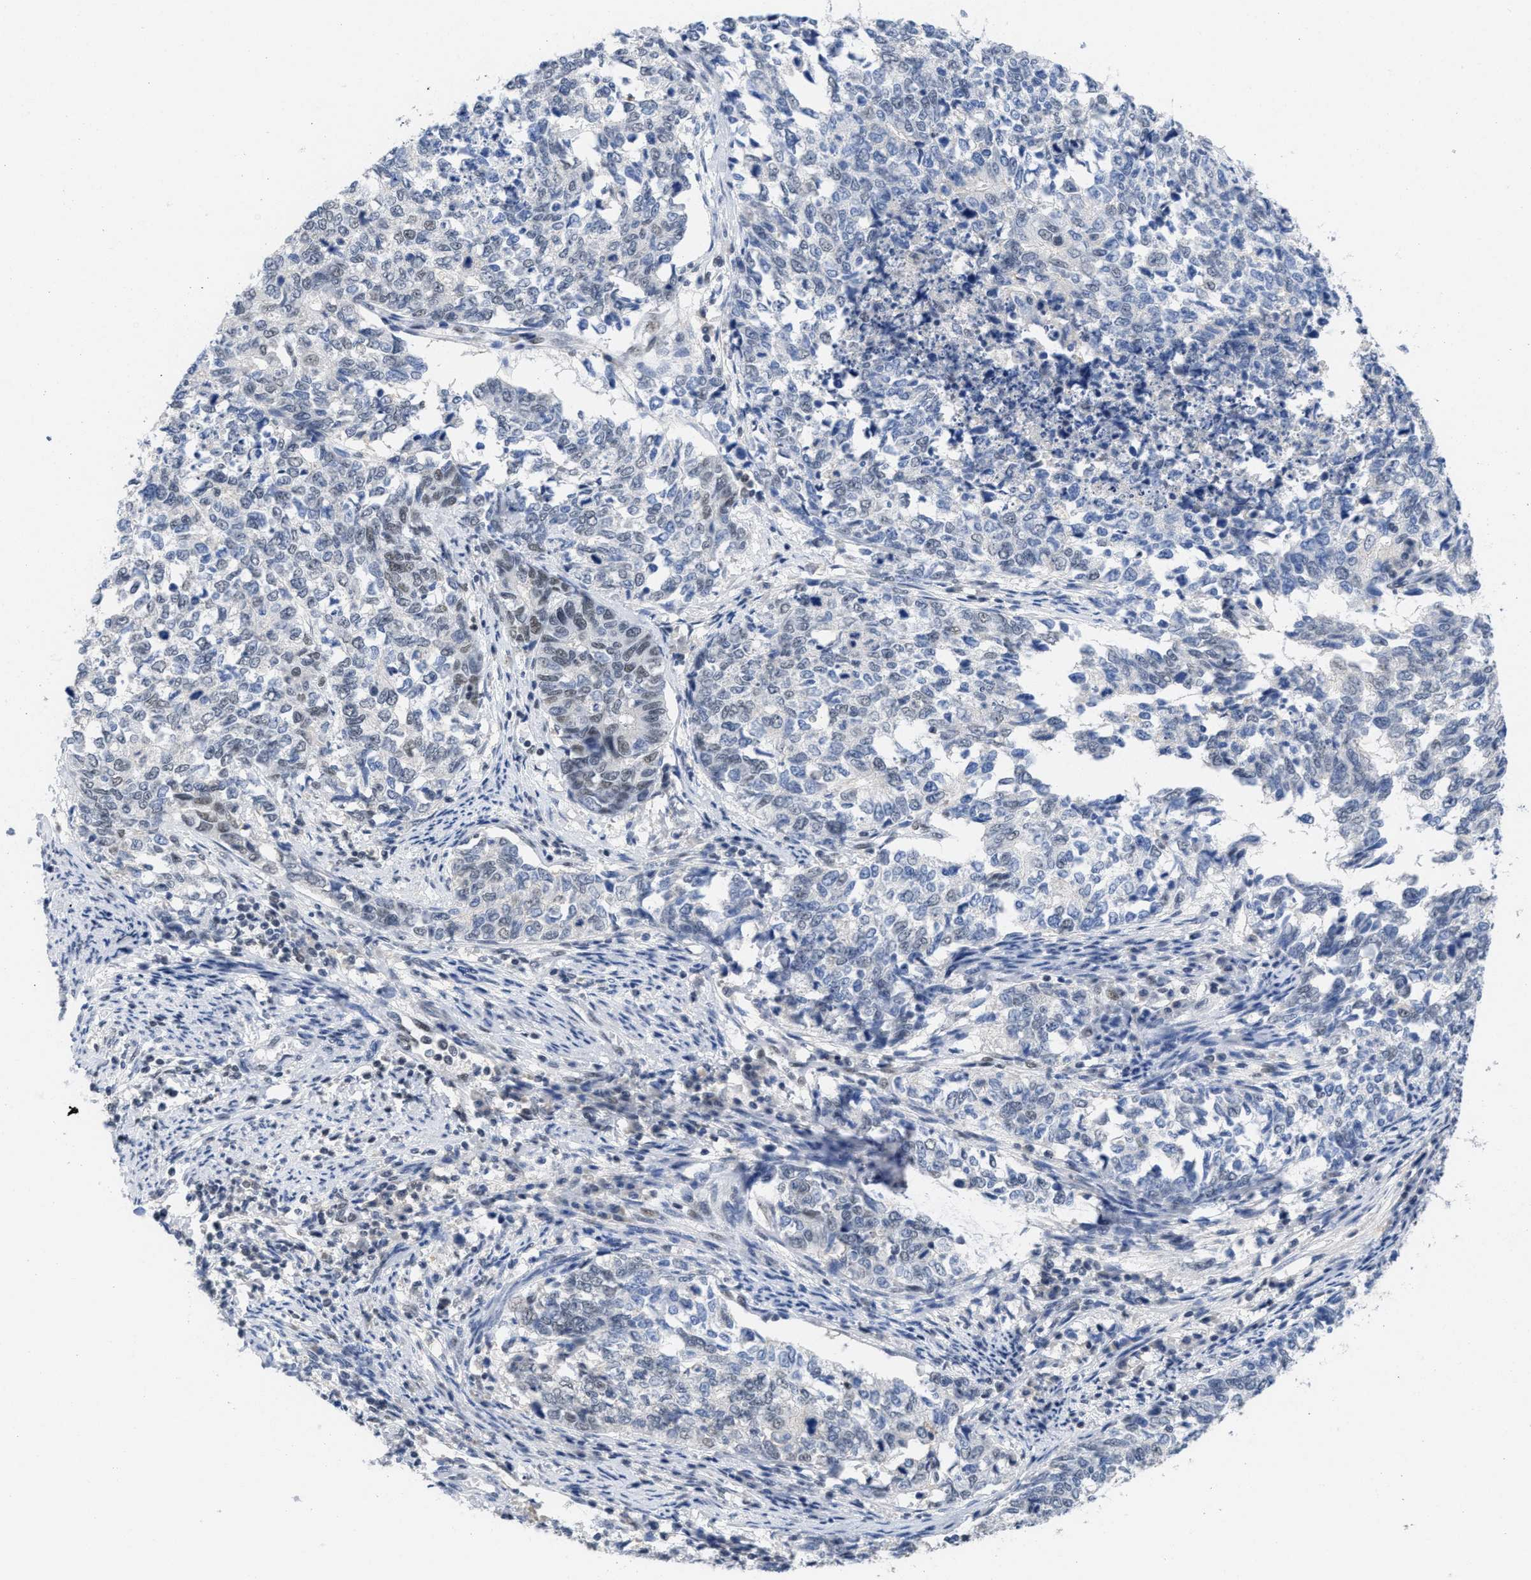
{"staining": {"intensity": "negative", "quantity": "none", "location": "none"}, "tissue": "cervical cancer", "cell_type": "Tumor cells", "image_type": "cancer", "snomed": [{"axis": "morphology", "description": "Squamous cell carcinoma, NOS"}, {"axis": "topography", "description": "Cervix"}], "caption": "Tumor cells show no significant protein positivity in squamous cell carcinoma (cervical). (Brightfield microscopy of DAB immunohistochemistry (IHC) at high magnification).", "gene": "GGNBP2", "patient": {"sex": "female", "age": 63}}